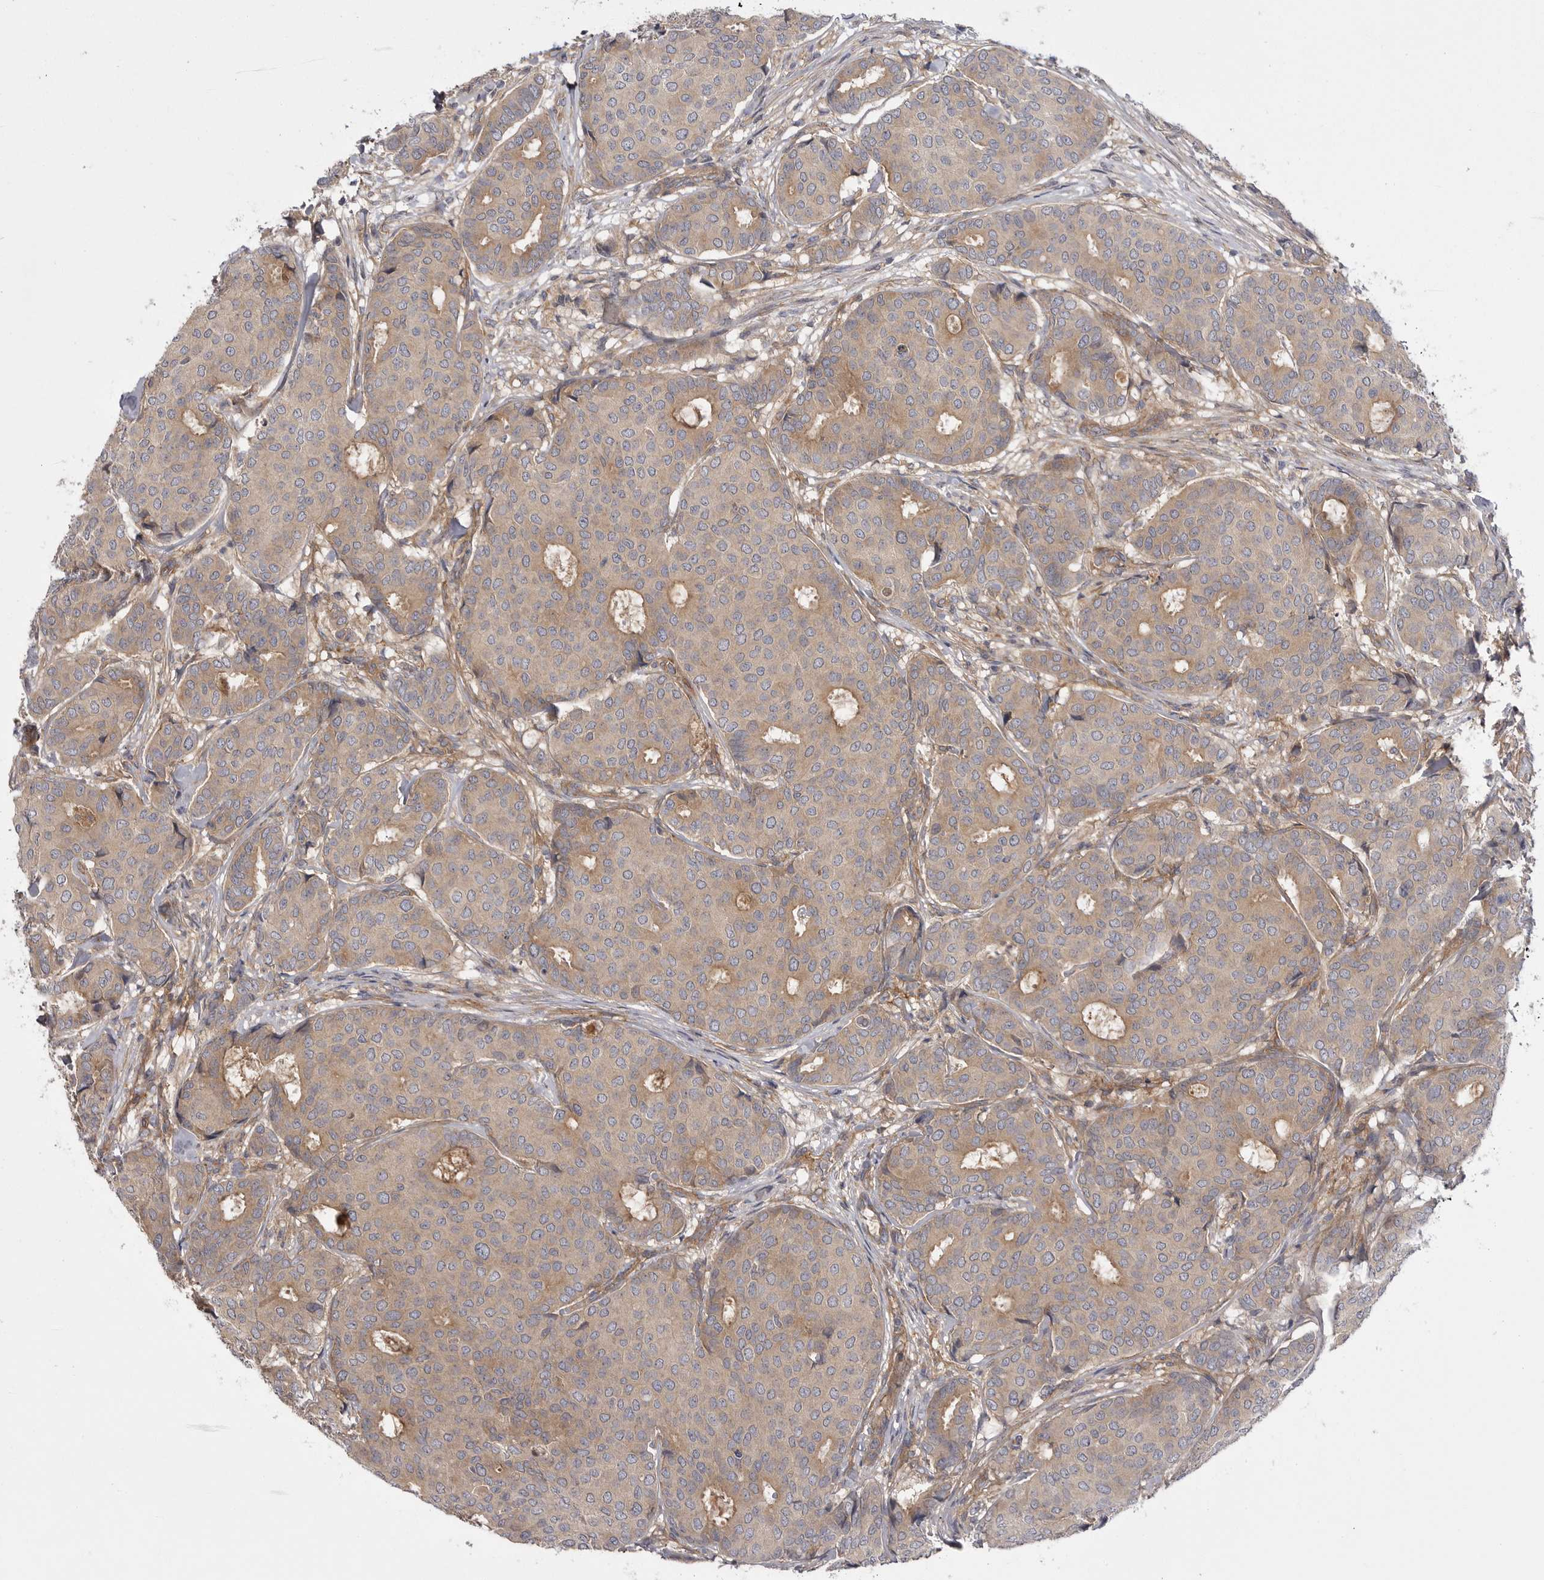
{"staining": {"intensity": "weak", "quantity": "25%-75%", "location": "cytoplasmic/membranous"}, "tissue": "breast cancer", "cell_type": "Tumor cells", "image_type": "cancer", "snomed": [{"axis": "morphology", "description": "Duct carcinoma"}, {"axis": "topography", "description": "Breast"}], "caption": "Tumor cells exhibit weak cytoplasmic/membranous staining in approximately 25%-75% of cells in breast cancer.", "gene": "OSBPL9", "patient": {"sex": "female", "age": 75}}